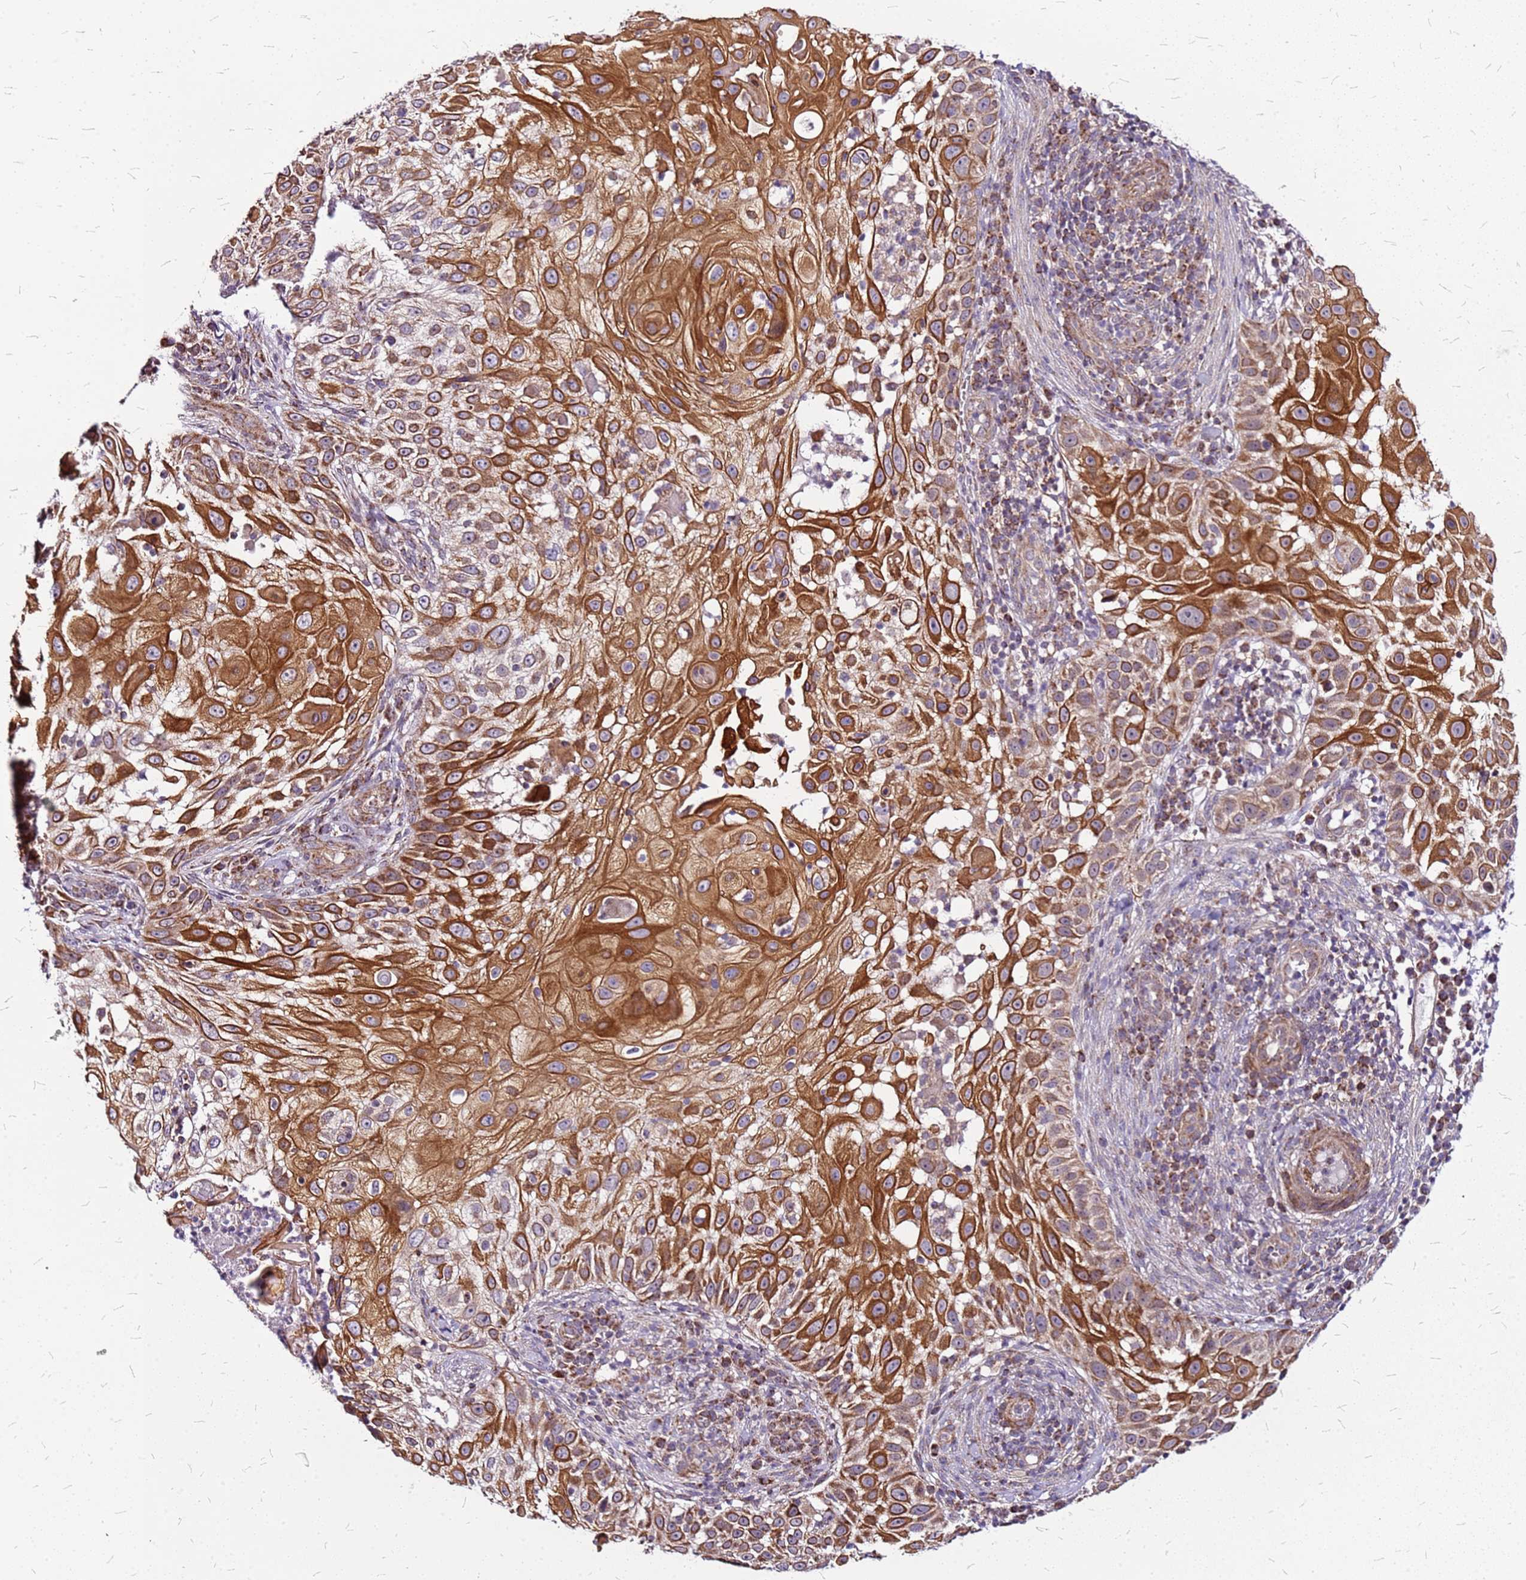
{"staining": {"intensity": "strong", "quantity": ">75%", "location": "cytoplasmic/membranous"}, "tissue": "skin cancer", "cell_type": "Tumor cells", "image_type": "cancer", "snomed": [{"axis": "morphology", "description": "Squamous cell carcinoma, NOS"}, {"axis": "topography", "description": "Skin"}], "caption": "This is an image of immunohistochemistry (IHC) staining of skin cancer (squamous cell carcinoma), which shows strong expression in the cytoplasmic/membranous of tumor cells.", "gene": "OR51T1", "patient": {"sex": "female", "age": 44}}